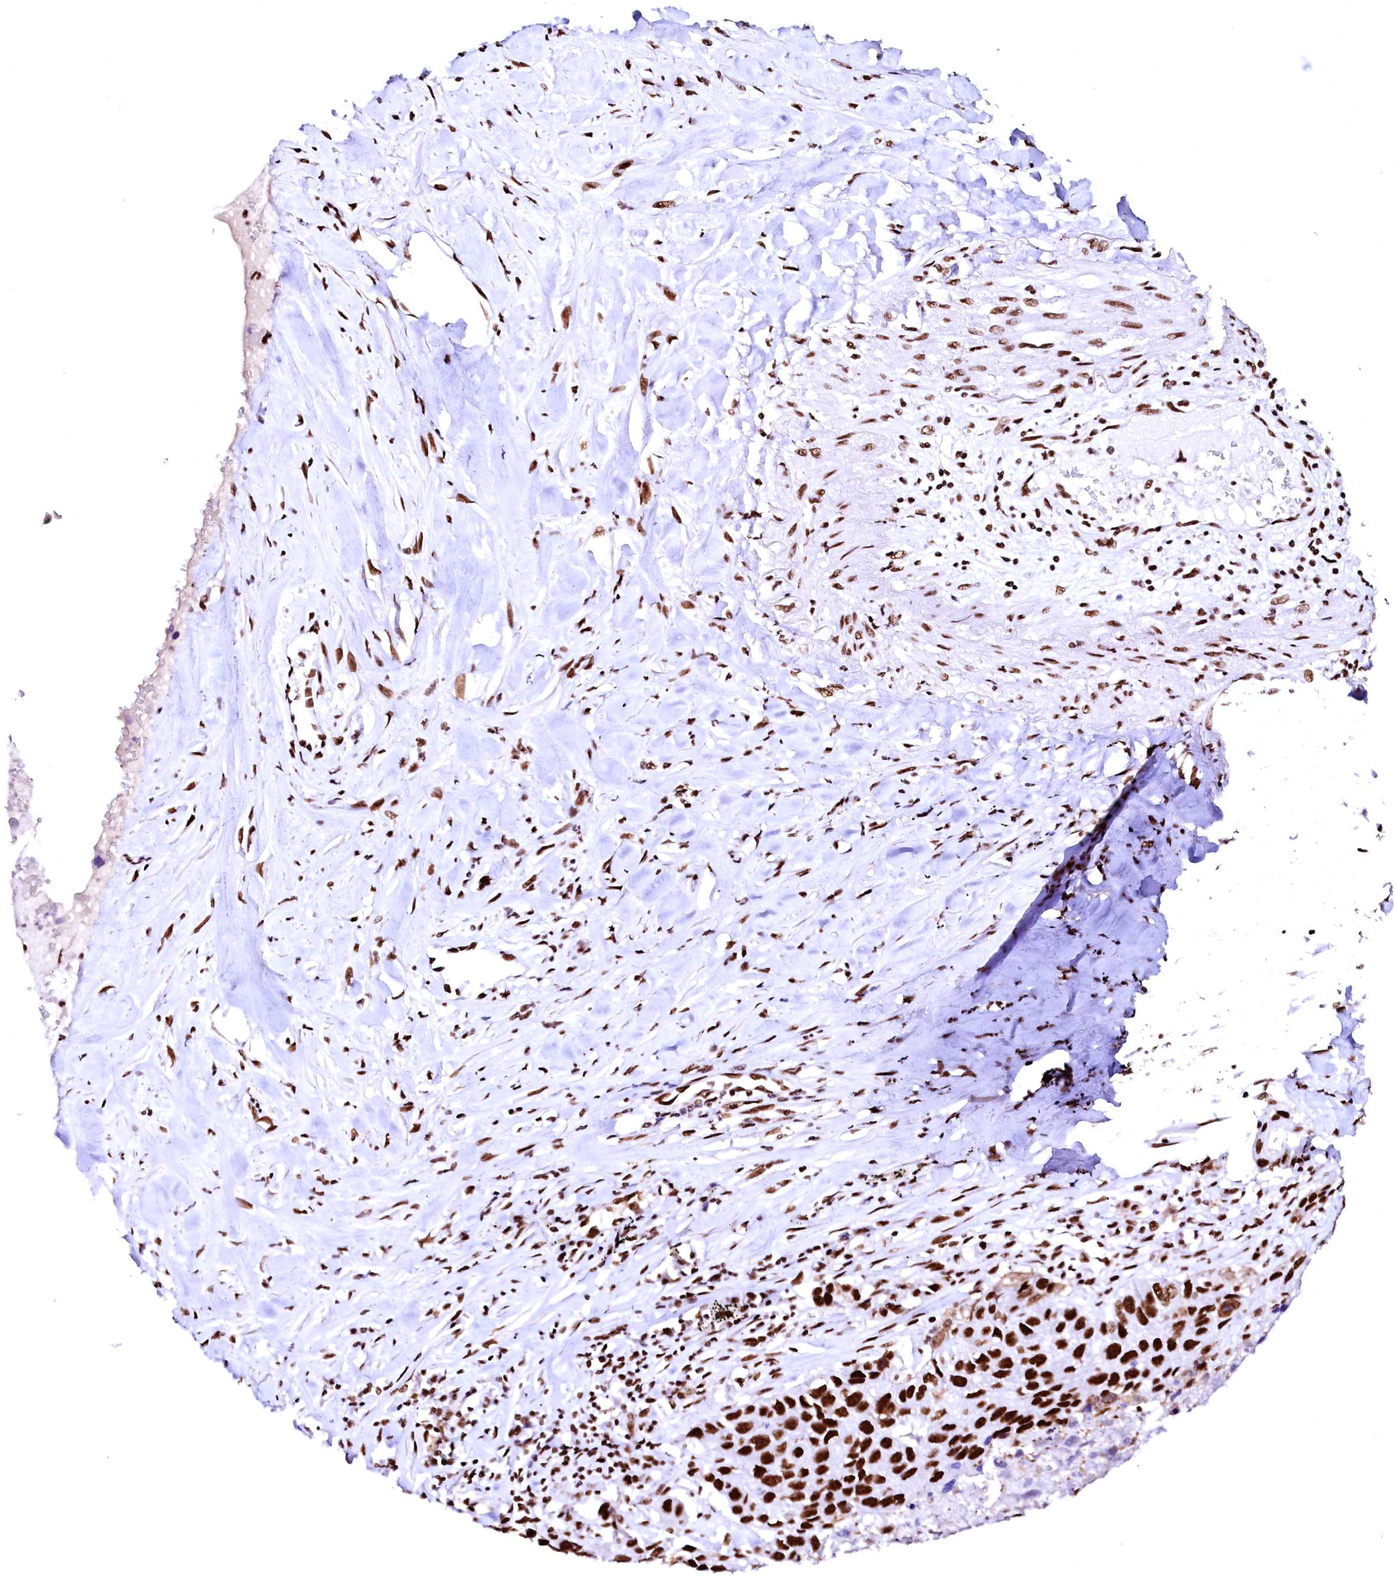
{"staining": {"intensity": "strong", "quantity": ">75%", "location": "nuclear"}, "tissue": "lung cancer", "cell_type": "Tumor cells", "image_type": "cancer", "snomed": [{"axis": "morphology", "description": "Squamous cell carcinoma, NOS"}, {"axis": "topography", "description": "Lung"}], "caption": "Lung cancer (squamous cell carcinoma) tissue shows strong nuclear staining in about >75% of tumor cells, visualized by immunohistochemistry.", "gene": "CPSF6", "patient": {"sex": "male", "age": 61}}